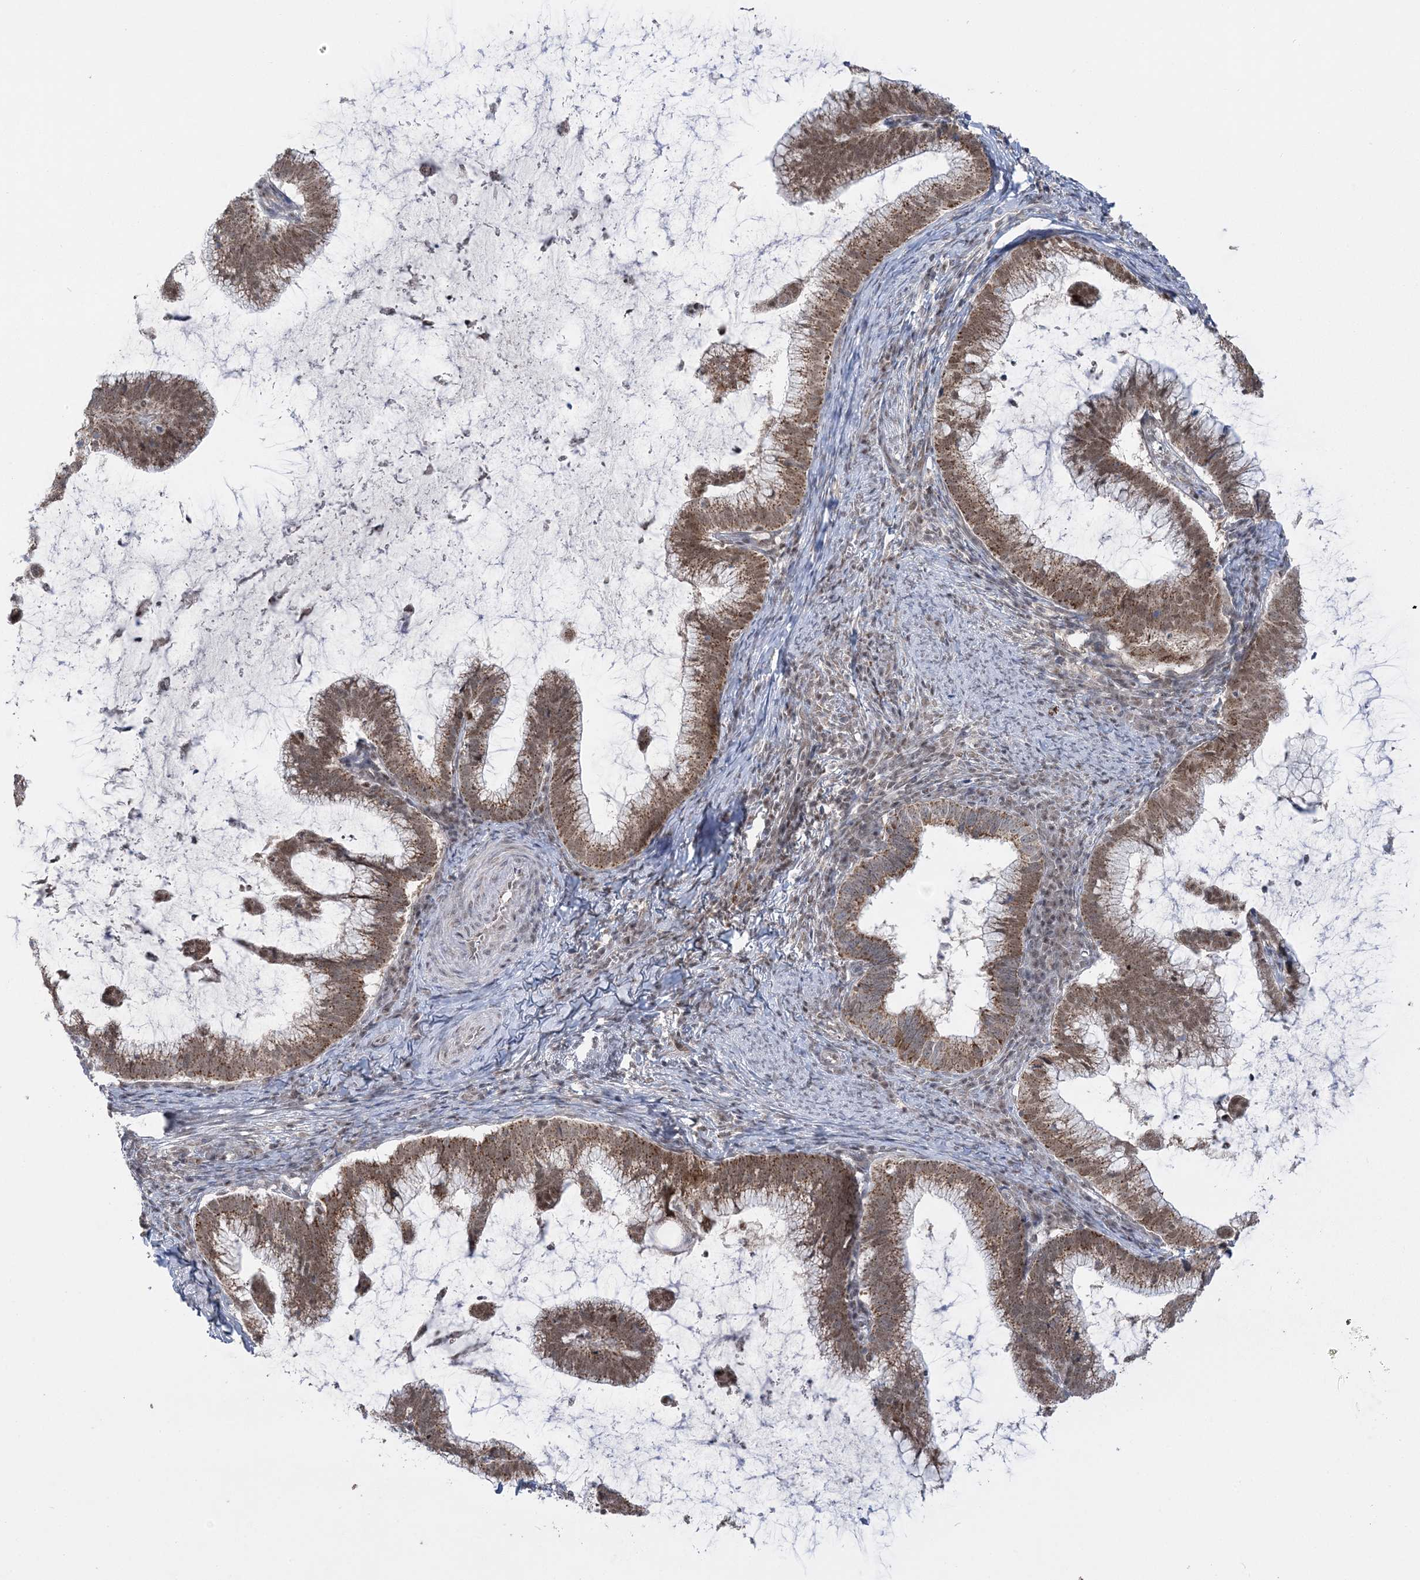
{"staining": {"intensity": "moderate", "quantity": ">75%", "location": "cytoplasmic/membranous,nuclear"}, "tissue": "cervical cancer", "cell_type": "Tumor cells", "image_type": "cancer", "snomed": [{"axis": "morphology", "description": "Adenocarcinoma, NOS"}, {"axis": "topography", "description": "Cervix"}], "caption": "Cervical cancer tissue exhibits moderate cytoplasmic/membranous and nuclear expression in about >75% of tumor cells (Brightfield microscopy of DAB IHC at high magnification).", "gene": "GRSF1", "patient": {"sex": "female", "age": 36}}